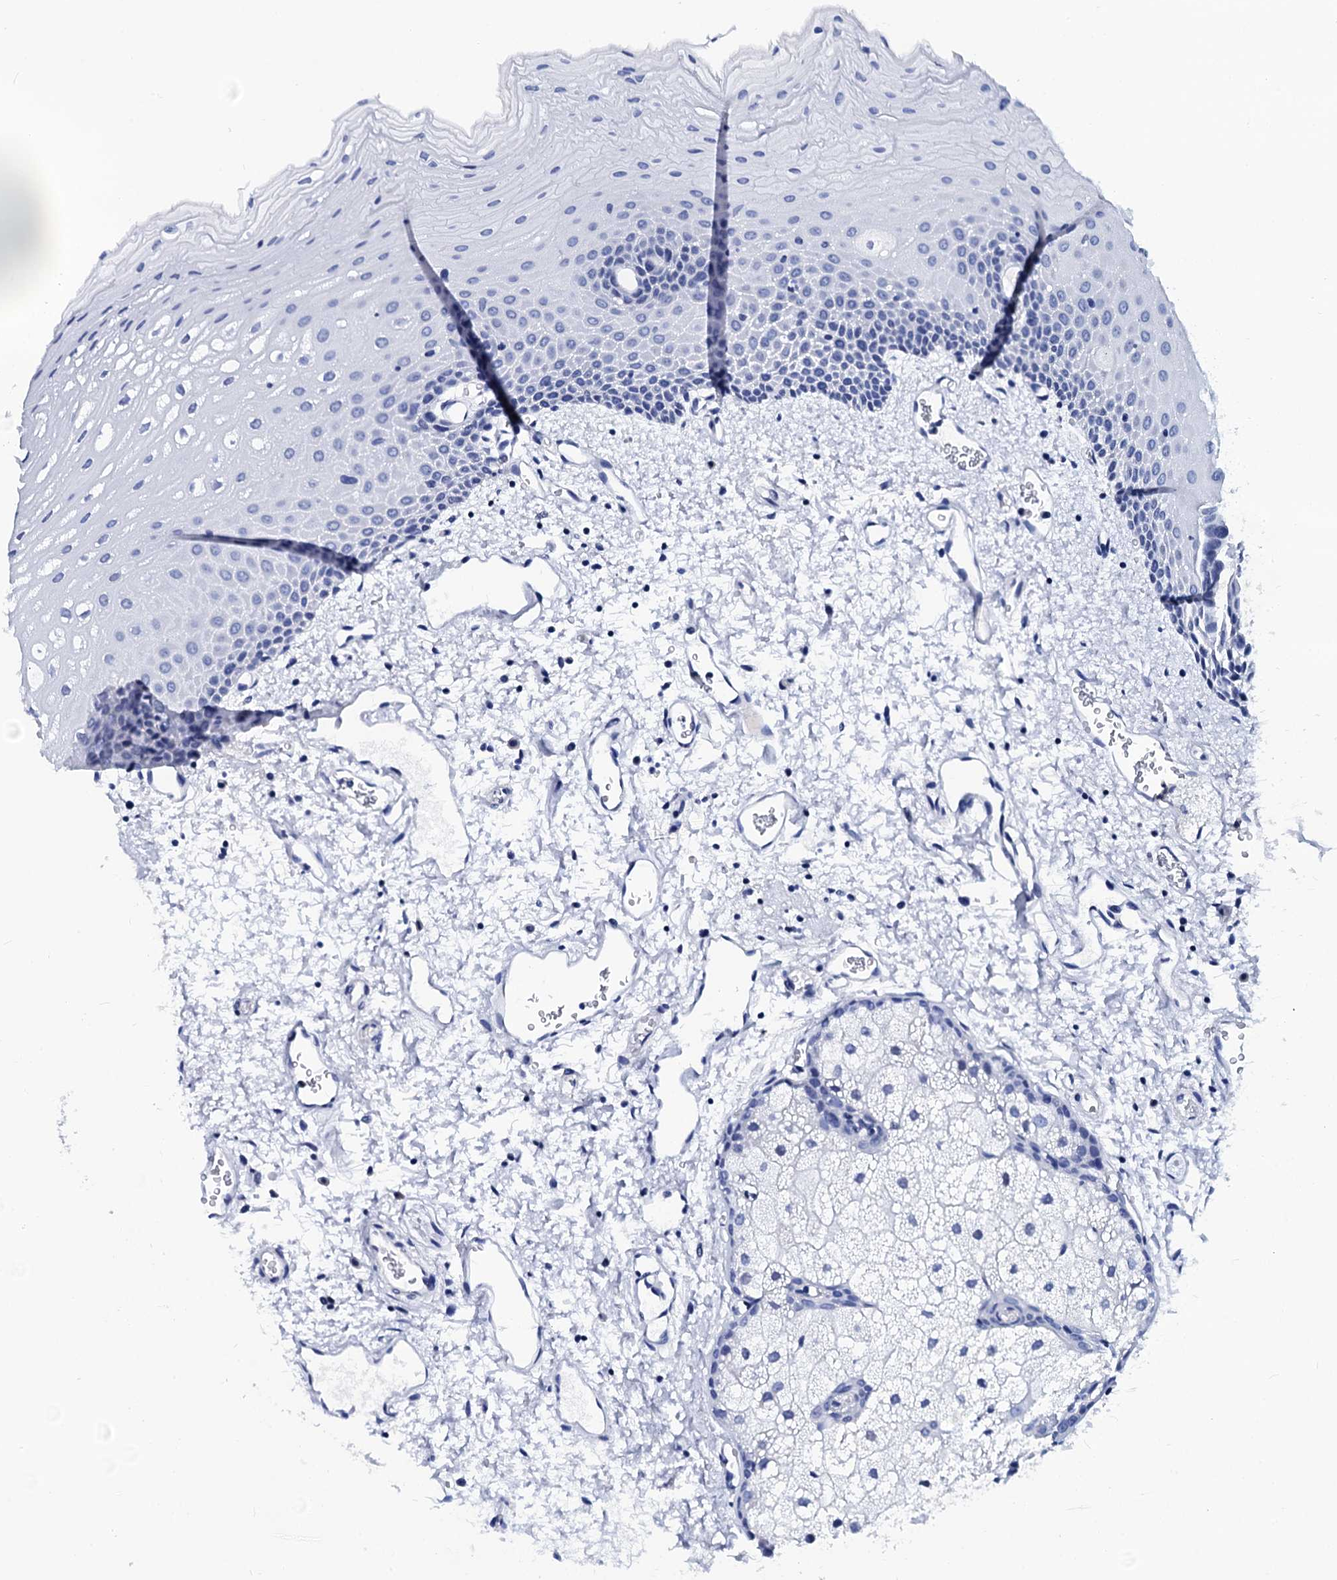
{"staining": {"intensity": "negative", "quantity": "none", "location": "none"}, "tissue": "oral mucosa", "cell_type": "Squamous epithelial cells", "image_type": "normal", "snomed": [{"axis": "morphology", "description": "Normal tissue, NOS"}, {"axis": "topography", "description": "Oral tissue"}], "caption": "A high-resolution image shows immunohistochemistry staining of normal oral mucosa, which demonstrates no significant staining in squamous epithelial cells.", "gene": "LRRC30", "patient": {"sex": "female", "age": 70}}